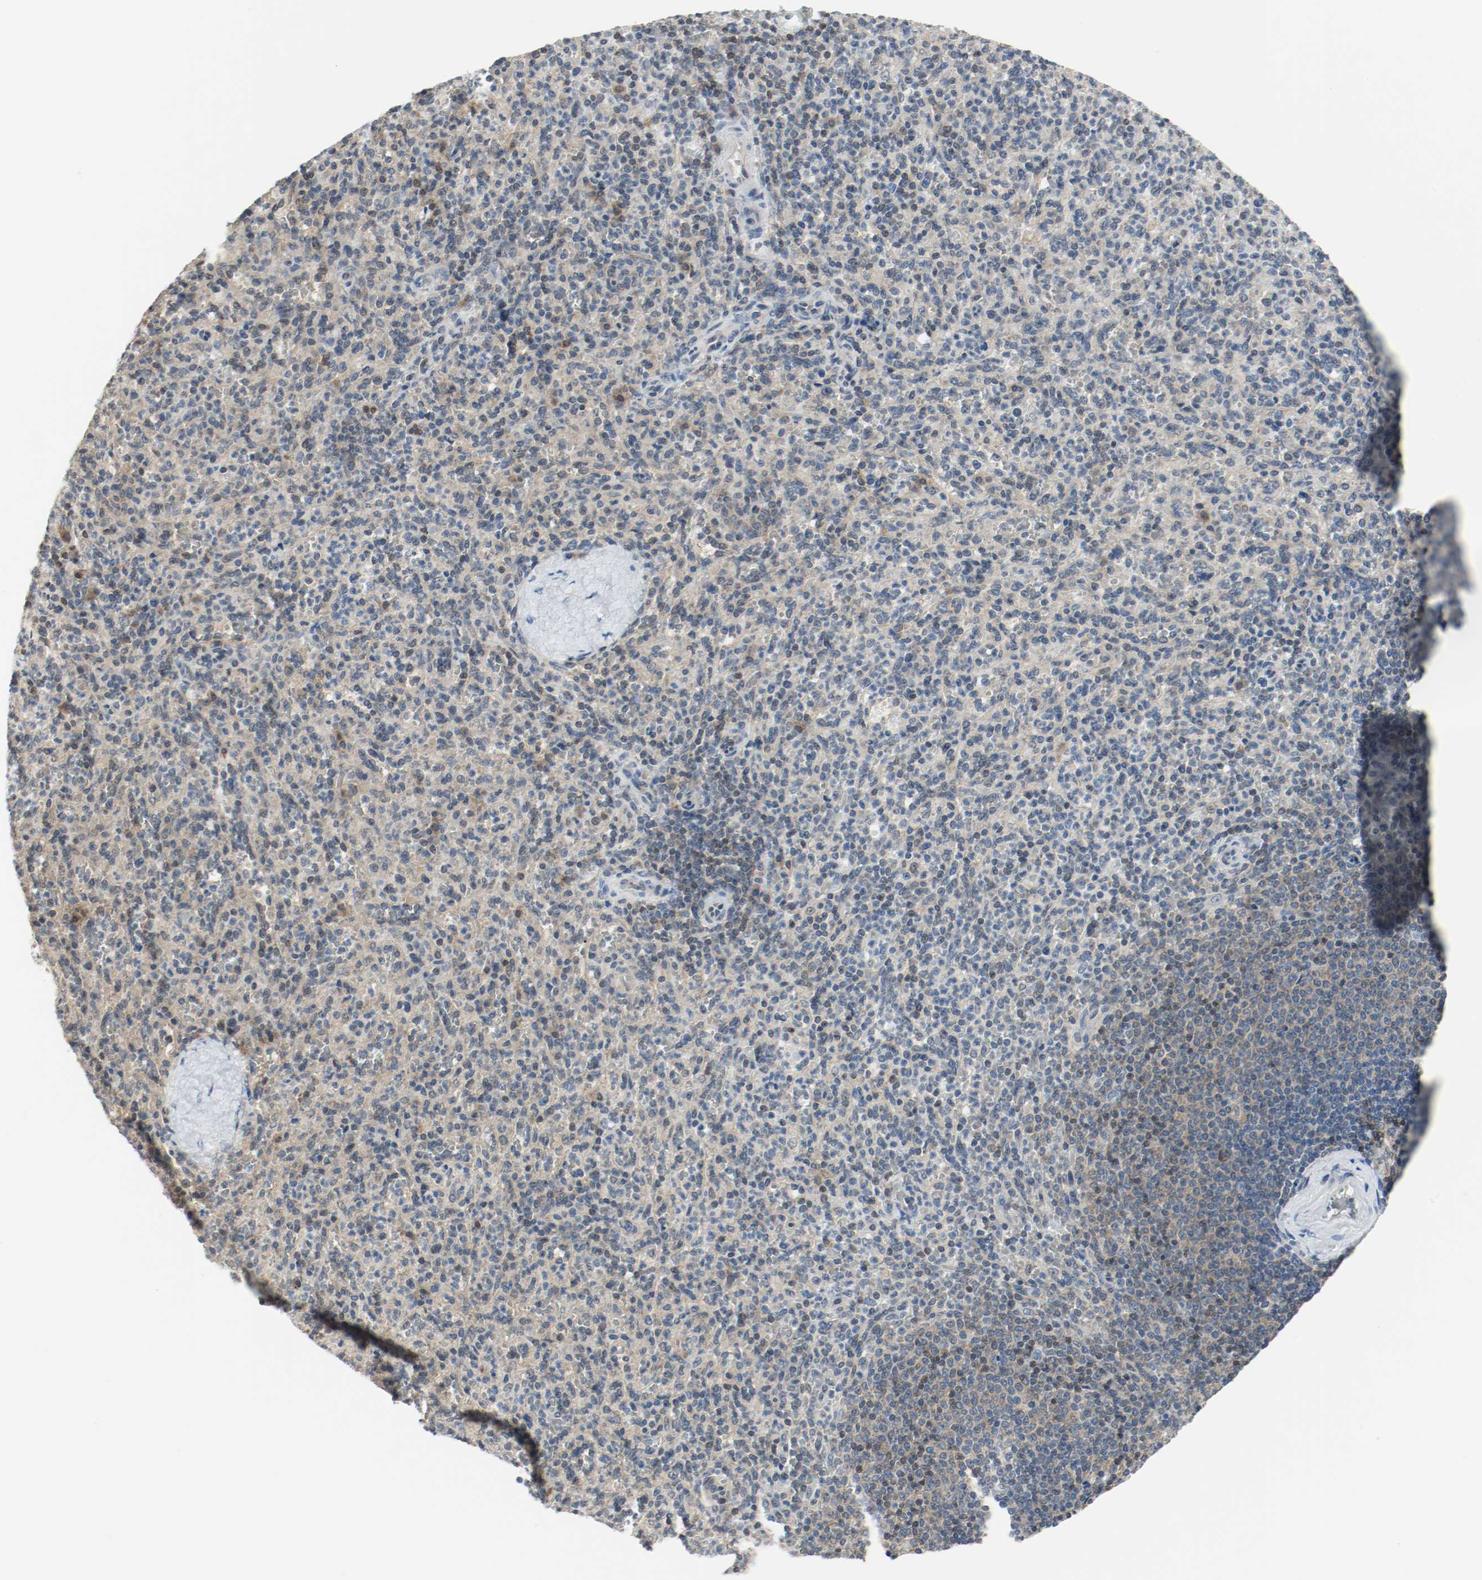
{"staining": {"intensity": "weak", "quantity": "25%-75%", "location": "cytoplasmic/membranous"}, "tissue": "spleen", "cell_type": "Cells in red pulp", "image_type": "normal", "snomed": [{"axis": "morphology", "description": "Normal tissue, NOS"}, {"axis": "topography", "description": "Spleen"}], "caption": "Immunohistochemistry (DAB (3,3'-diaminobenzidine)) staining of normal human spleen demonstrates weak cytoplasmic/membranous protein positivity in about 25%-75% of cells in red pulp.", "gene": "PPME1", "patient": {"sex": "male", "age": 36}}